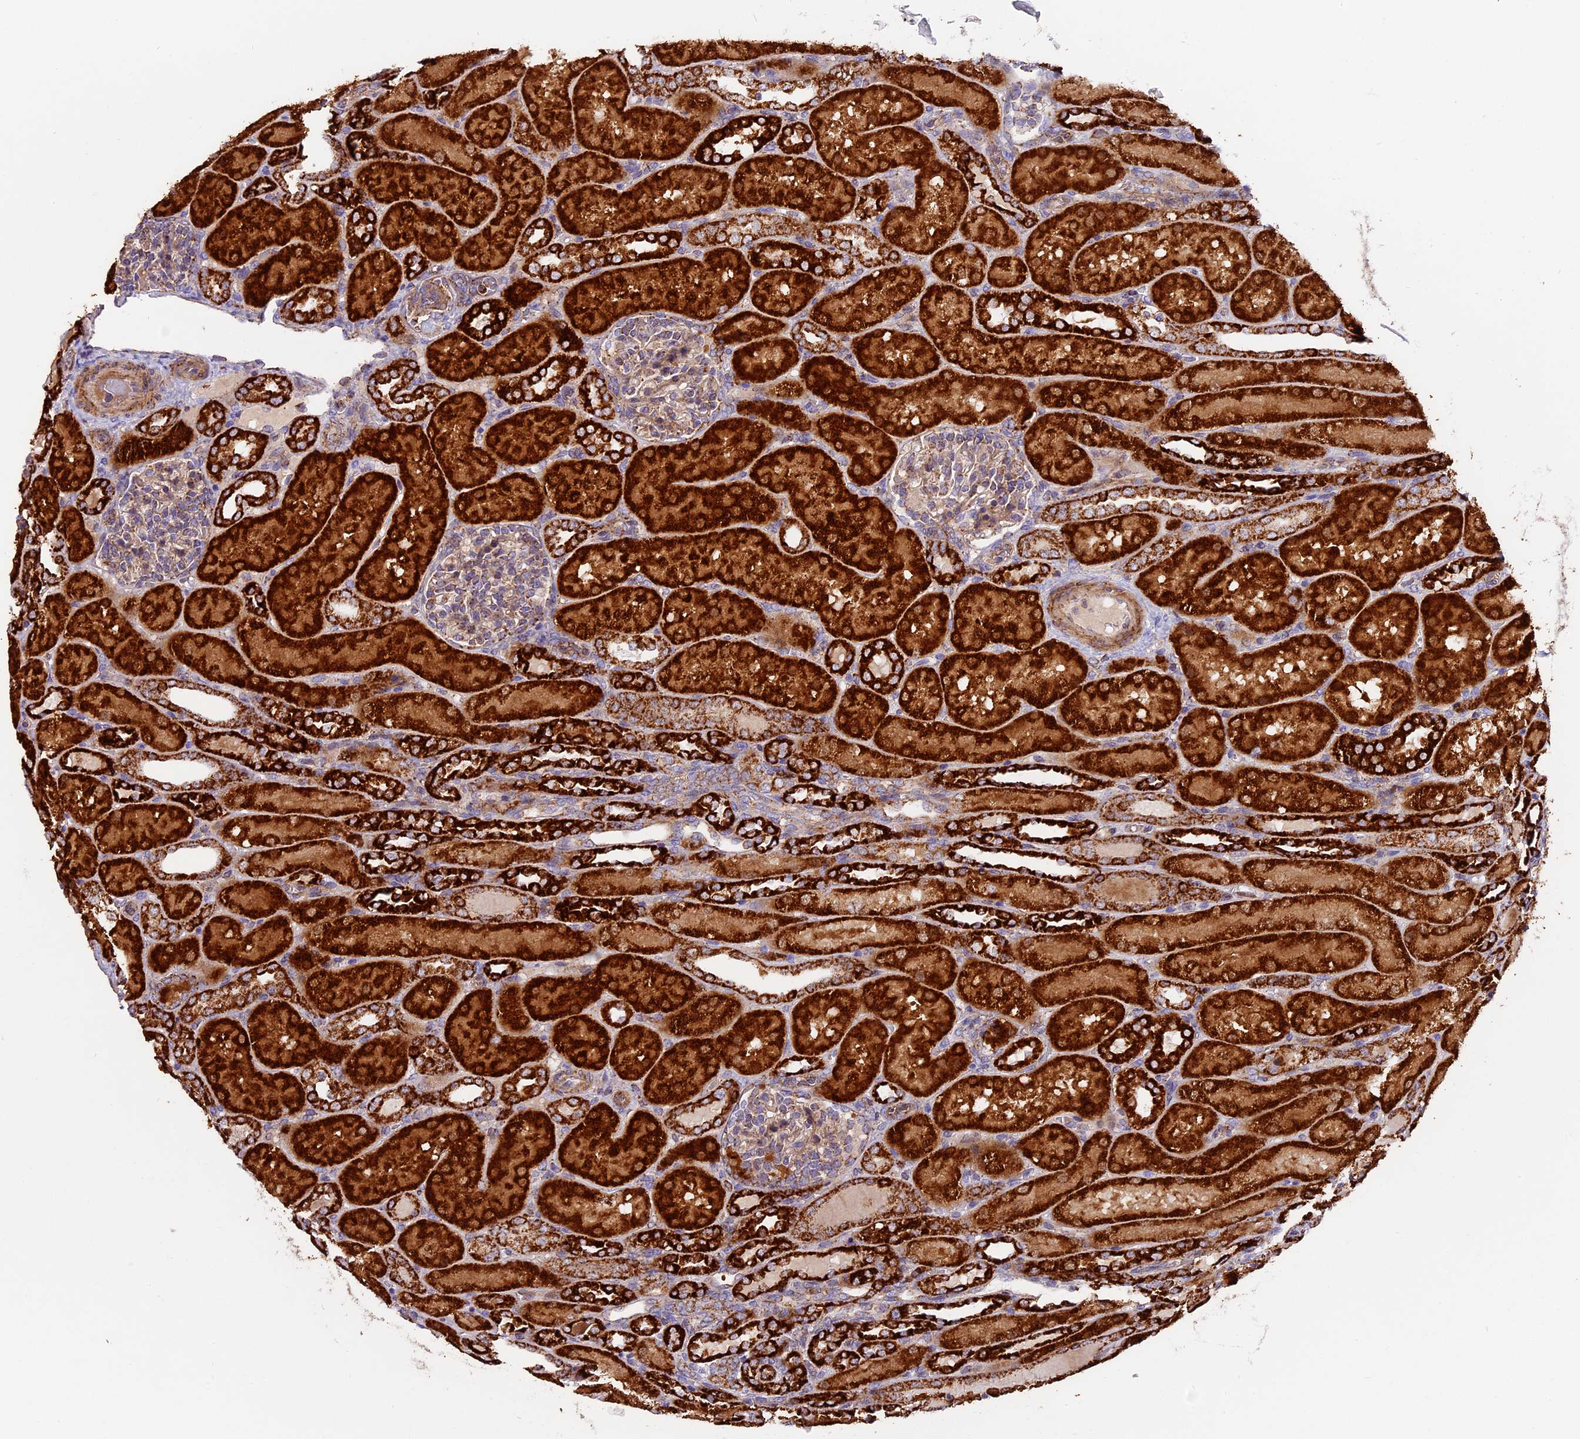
{"staining": {"intensity": "weak", "quantity": "25%-75%", "location": "cytoplasmic/membranous"}, "tissue": "kidney", "cell_type": "Cells in glomeruli", "image_type": "normal", "snomed": [{"axis": "morphology", "description": "Normal tissue, NOS"}, {"axis": "topography", "description": "Kidney"}], "caption": "IHC staining of unremarkable kidney, which shows low levels of weak cytoplasmic/membranous expression in approximately 25%-75% of cells in glomeruli indicating weak cytoplasmic/membranous protein expression. The staining was performed using DAB (brown) for protein detection and nuclei were counterstained in hematoxylin (blue).", "gene": "NDUFA8", "patient": {"sex": "male", "age": 1}}